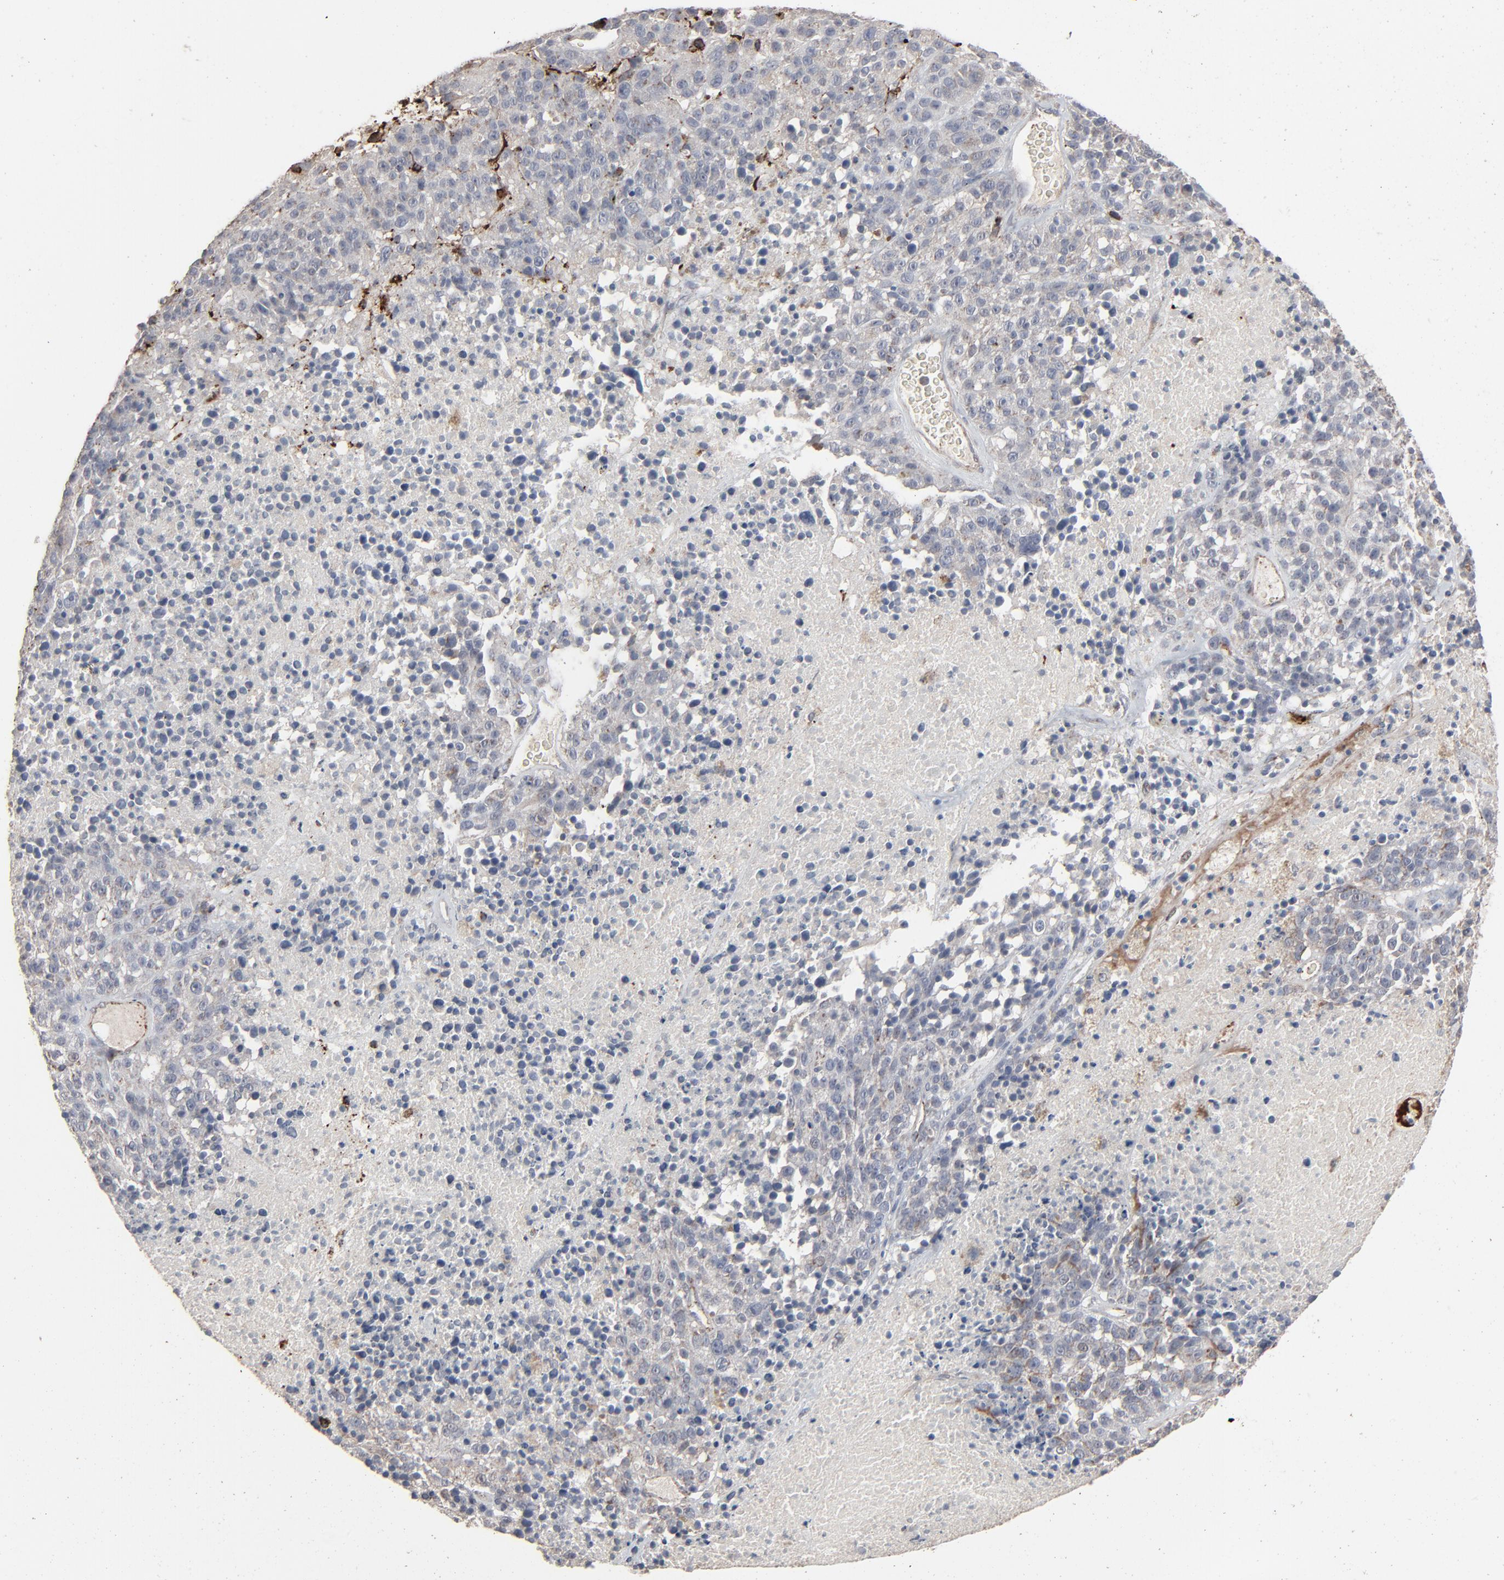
{"staining": {"intensity": "moderate", "quantity": "<25%", "location": "cytoplasmic/membranous"}, "tissue": "melanoma", "cell_type": "Tumor cells", "image_type": "cancer", "snomed": [{"axis": "morphology", "description": "Malignant melanoma, Metastatic site"}, {"axis": "topography", "description": "Cerebral cortex"}], "caption": "The image shows immunohistochemical staining of malignant melanoma (metastatic site). There is moderate cytoplasmic/membranous staining is present in approximately <25% of tumor cells.", "gene": "JAM3", "patient": {"sex": "female", "age": 52}}